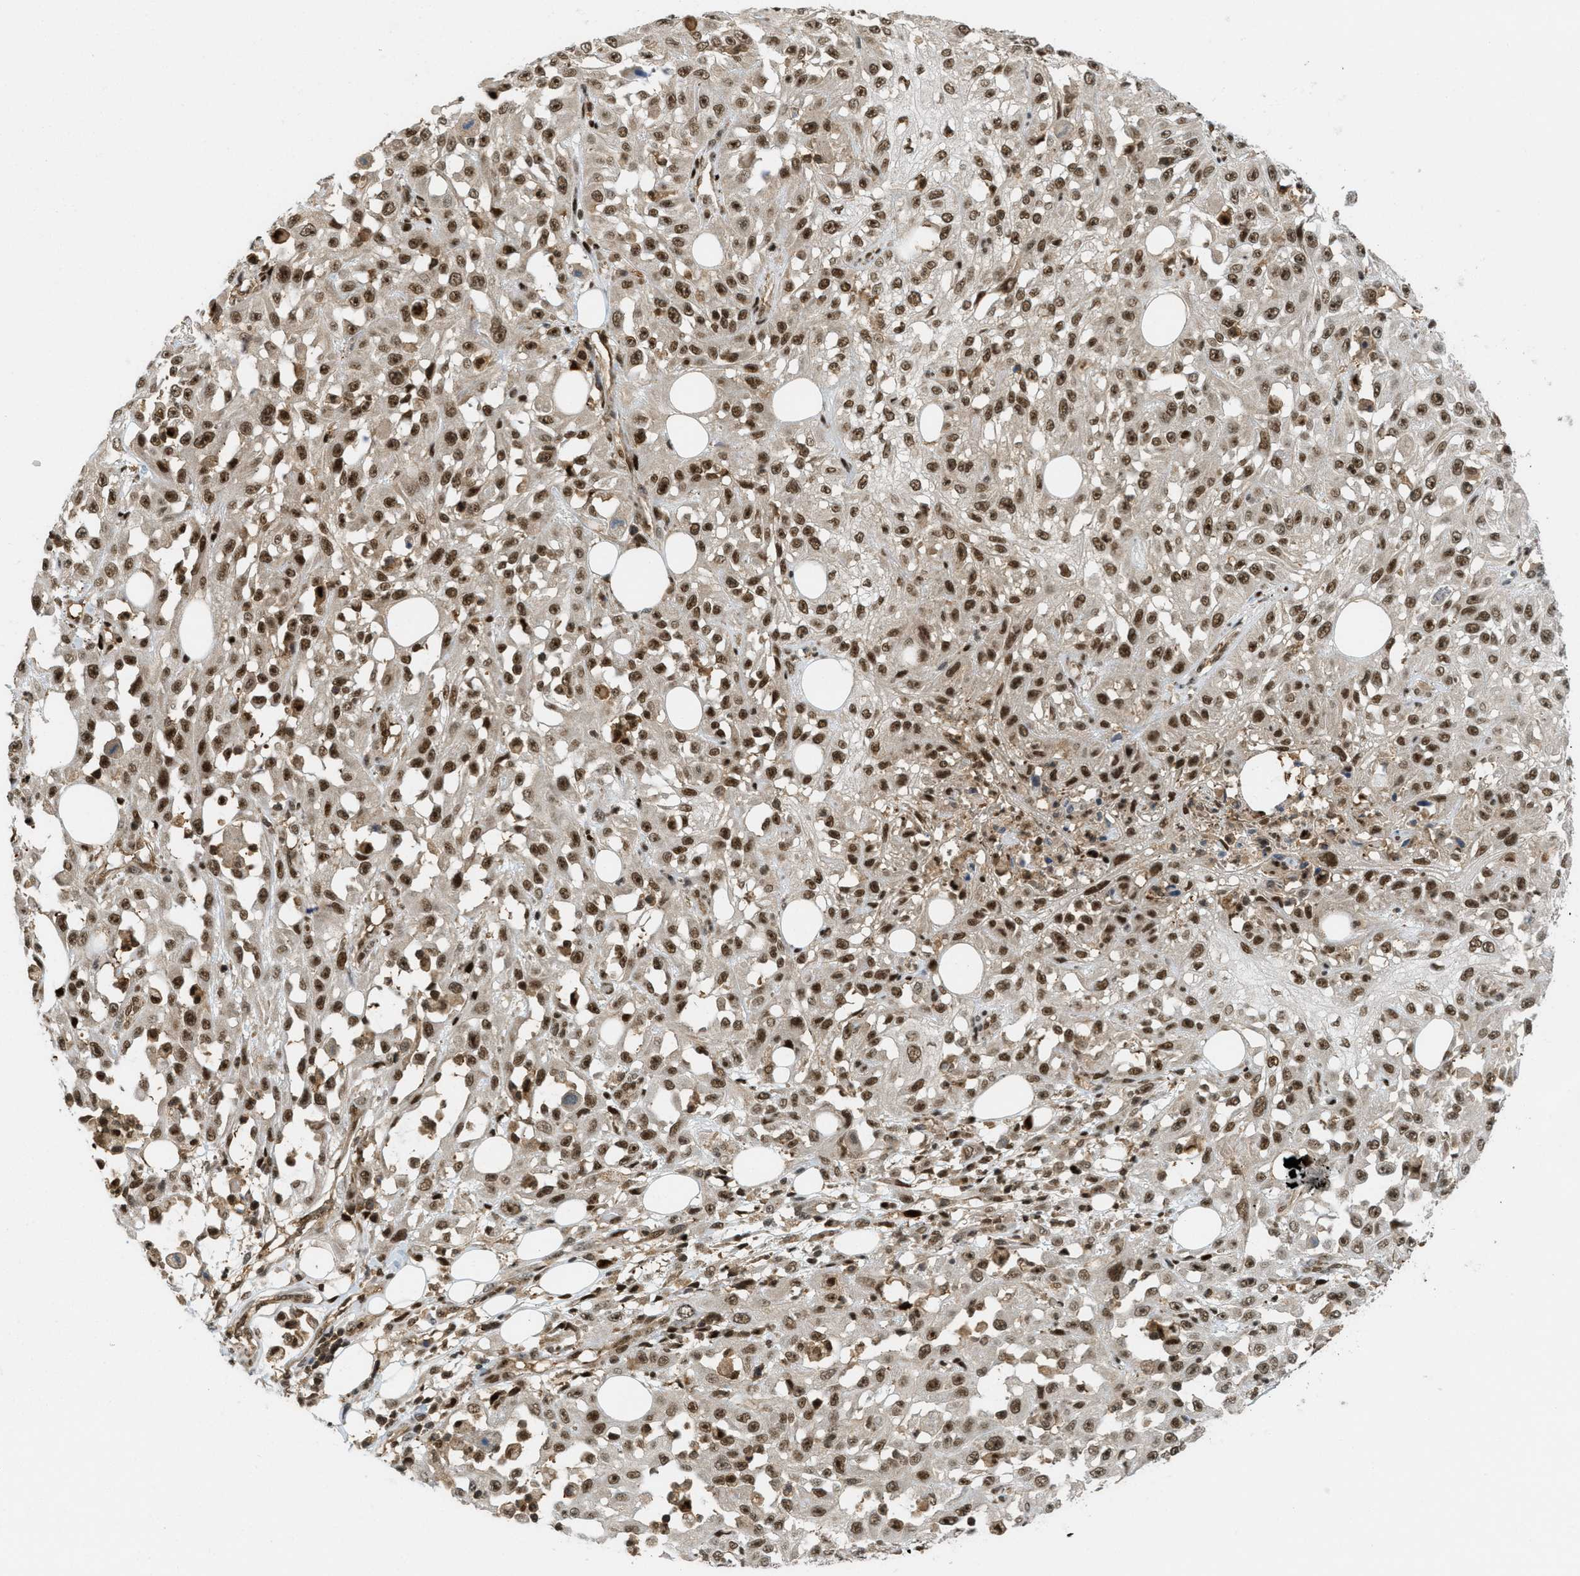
{"staining": {"intensity": "moderate", "quantity": ">75%", "location": "cytoplasmic/membranous,nuclear"}, "tissue": "skin cancer", "cell_type": "Tumor cells", "image_type": "cancer", "snomed": [{"axis": "morphology", "description": "Squamous cell carcinoma, NOS"}, {"axis": "morphology", "description": "Squamous cell carcinoma, metastatic, NOS"}, {"axis": "topography", "description": "Skin"}, {"axis": "topography", "description": "Lymph node"}], "caption": "Tumor cells show moderate cytoplasmic/membranous and nuclear expression in about >75% of cells in skin cancer (squamous cell carcinoma).", "gene": "TLK1", "patient": {"sex": "male", "age": 75}}